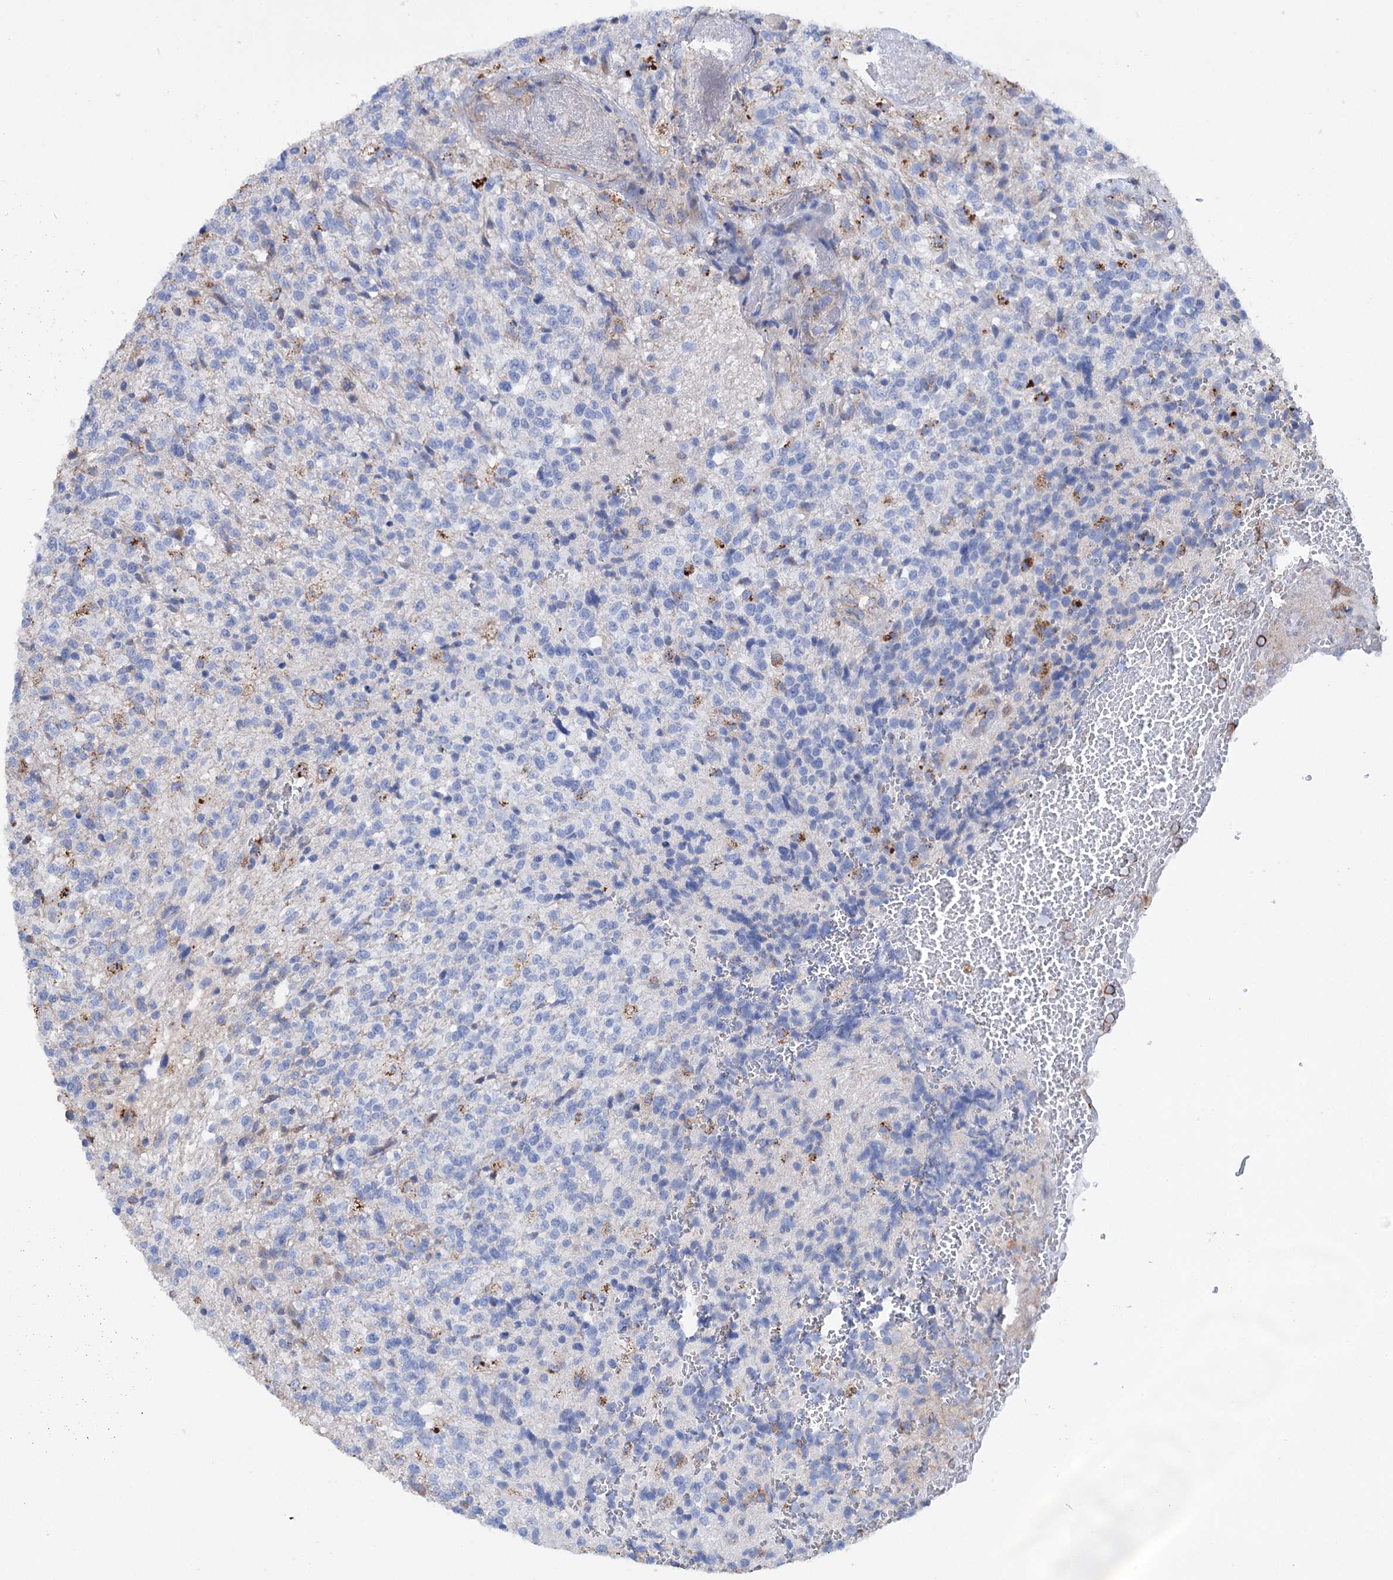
{"staining": {"intensity": "negative", "quantity": "none", "location": "none"}, "tissue": "glioma", "cell_type": "Tumor cells", "image_type": "cancer", "snomed": [{"axis": "morphology", "description": "Glioma, malignant, High grade"}, {"axis": "topography", "description": "Brain"}], "caption": "Immunohistochemistry (IHC) micrograph of neoplastic tissue: human glioma stained with DAB (3,3'-diaminobenzidine) demonstrates no significant protein positivity in tumor cells.", "gene": "SCPEP1", "patient": {"sex": "male", "age": 56}}